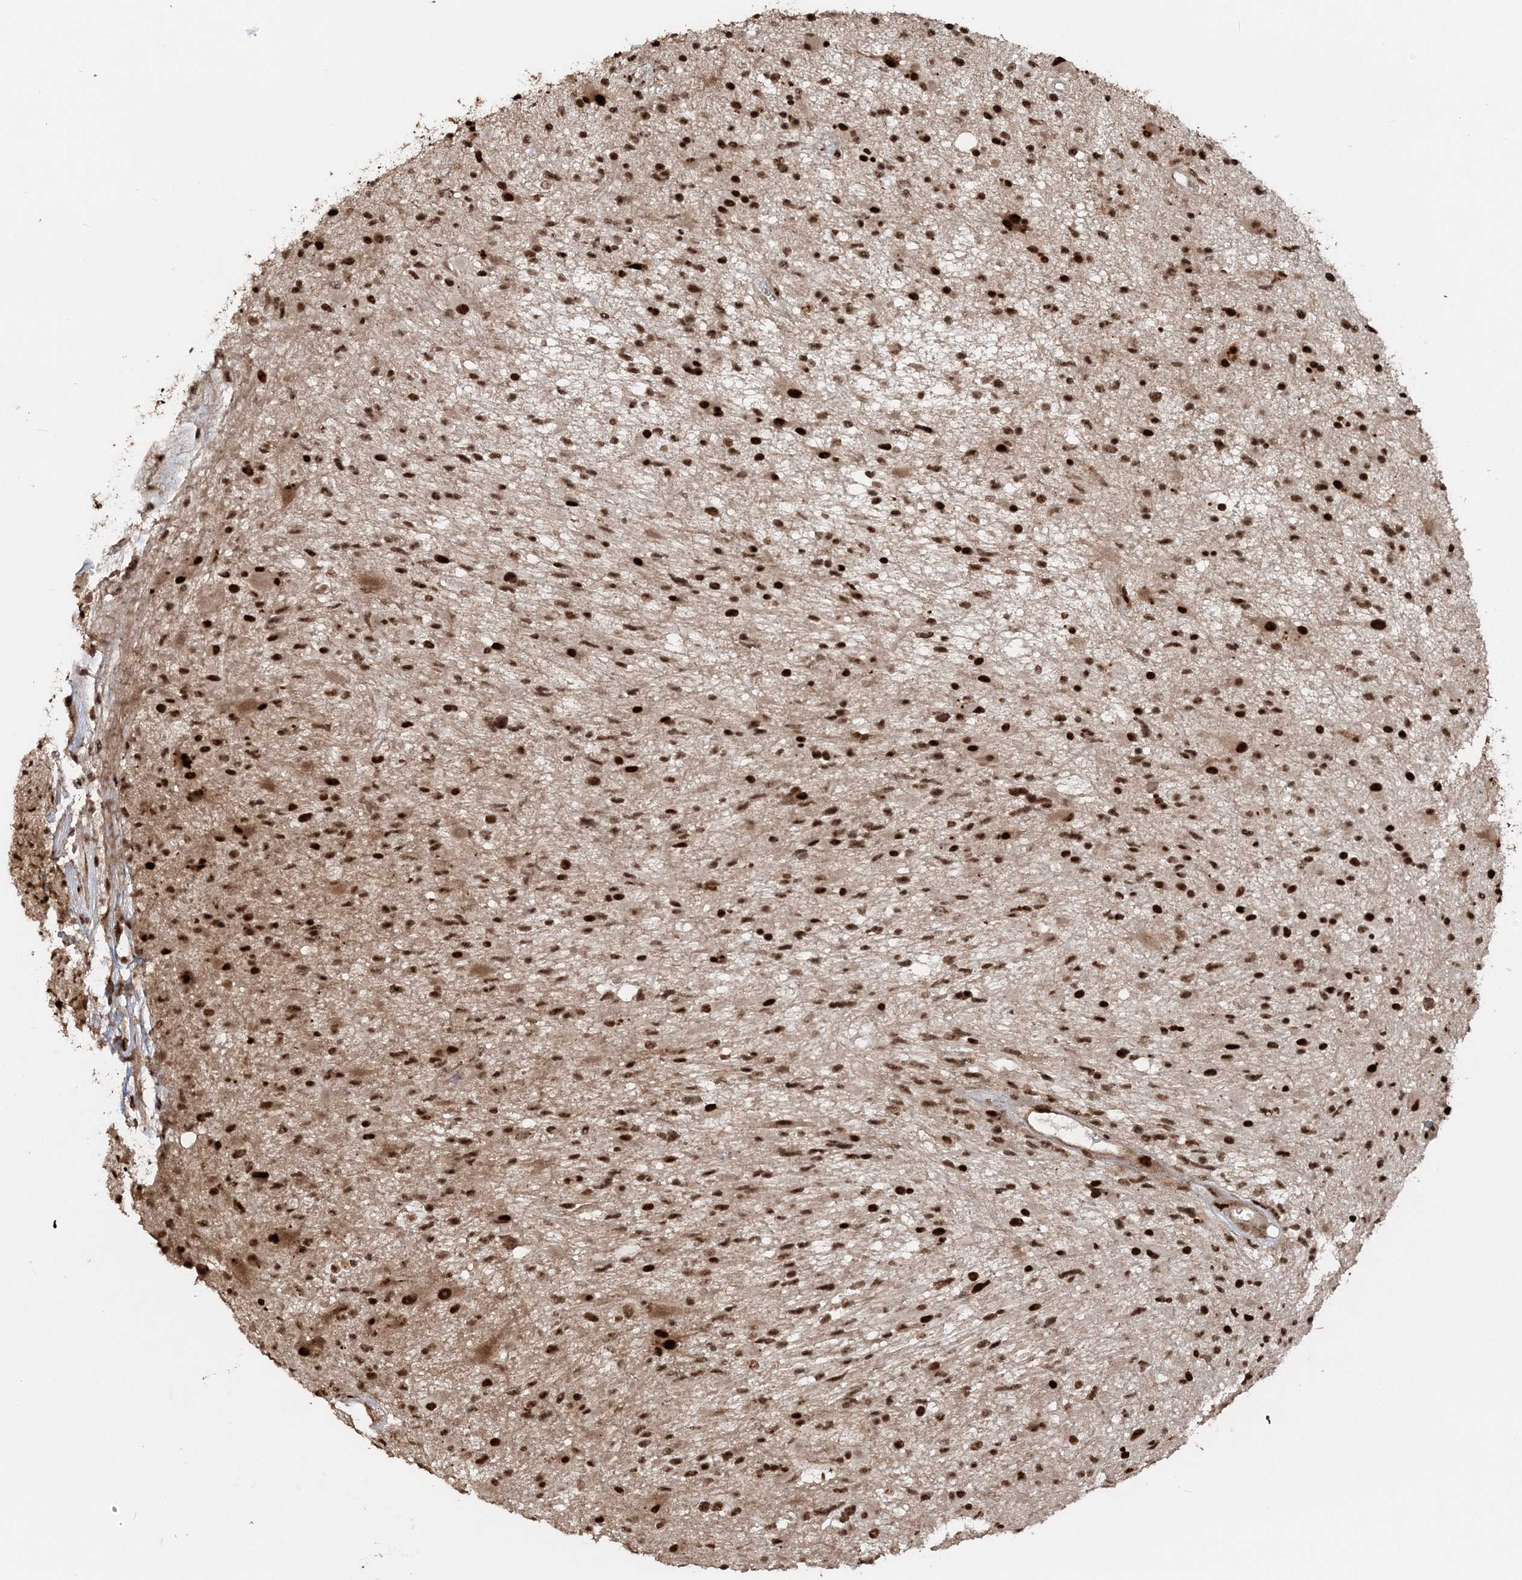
{"staining": {"intensity": "strong", "quantity": ">75%", "location": "nuclear"}, "tissue": "glioma", "cell_type": "Tumor cells", "image_type": "cancer", "snomed": [{"axis": "morphology", "description": "Glioma, malignant, High grade"}, {"axis": "topography", "description": "Brain"}], "caption": "Immunohistochemistry of glioma shows high levels of strong nuclear positivity in approximately >75% of tumor cells.", "gene": "EXOSC8", "patient": {"sex": "male", "age": 33}}